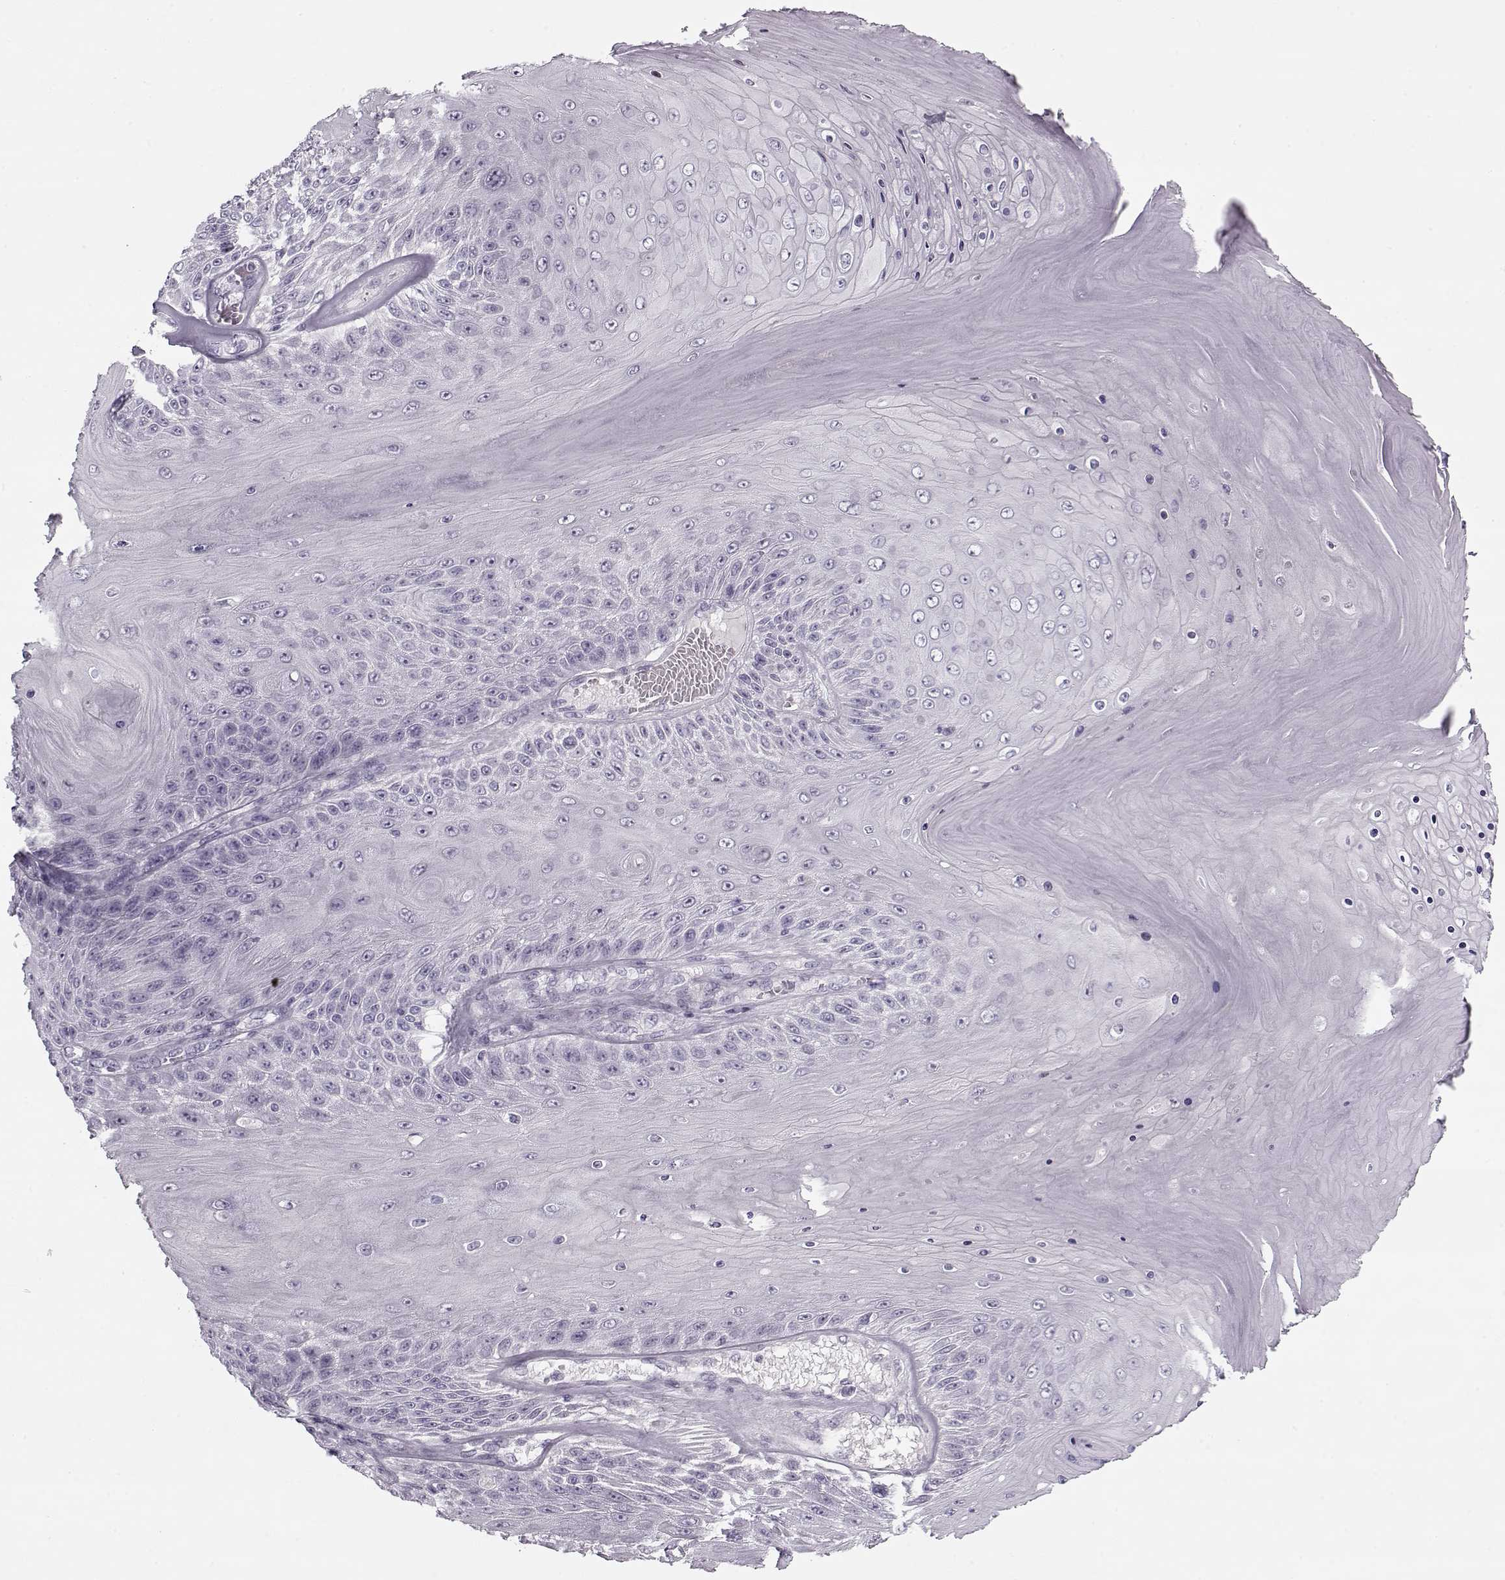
{"staining": {"intensity": "negative", "quantity": "none", "location": "none"}, "tissue": "skin cancer", "cell_type": "Tumor cells", "image_type": "cancer", "snomed": [{"axis": "morphology", "description": "Squamous cell carcinoma, NOS"}, {"axis": "topography", "description": "Skin"}], "caption": "Photomicrograph shows no protein expression in tumor cells of squamous cell carcinoma (skin) tissue. (DAB IHC visualized using brightfield microscopy, high magnification).", "gene": "PNMT", "patient": {"sex": "male", "age": 62}}